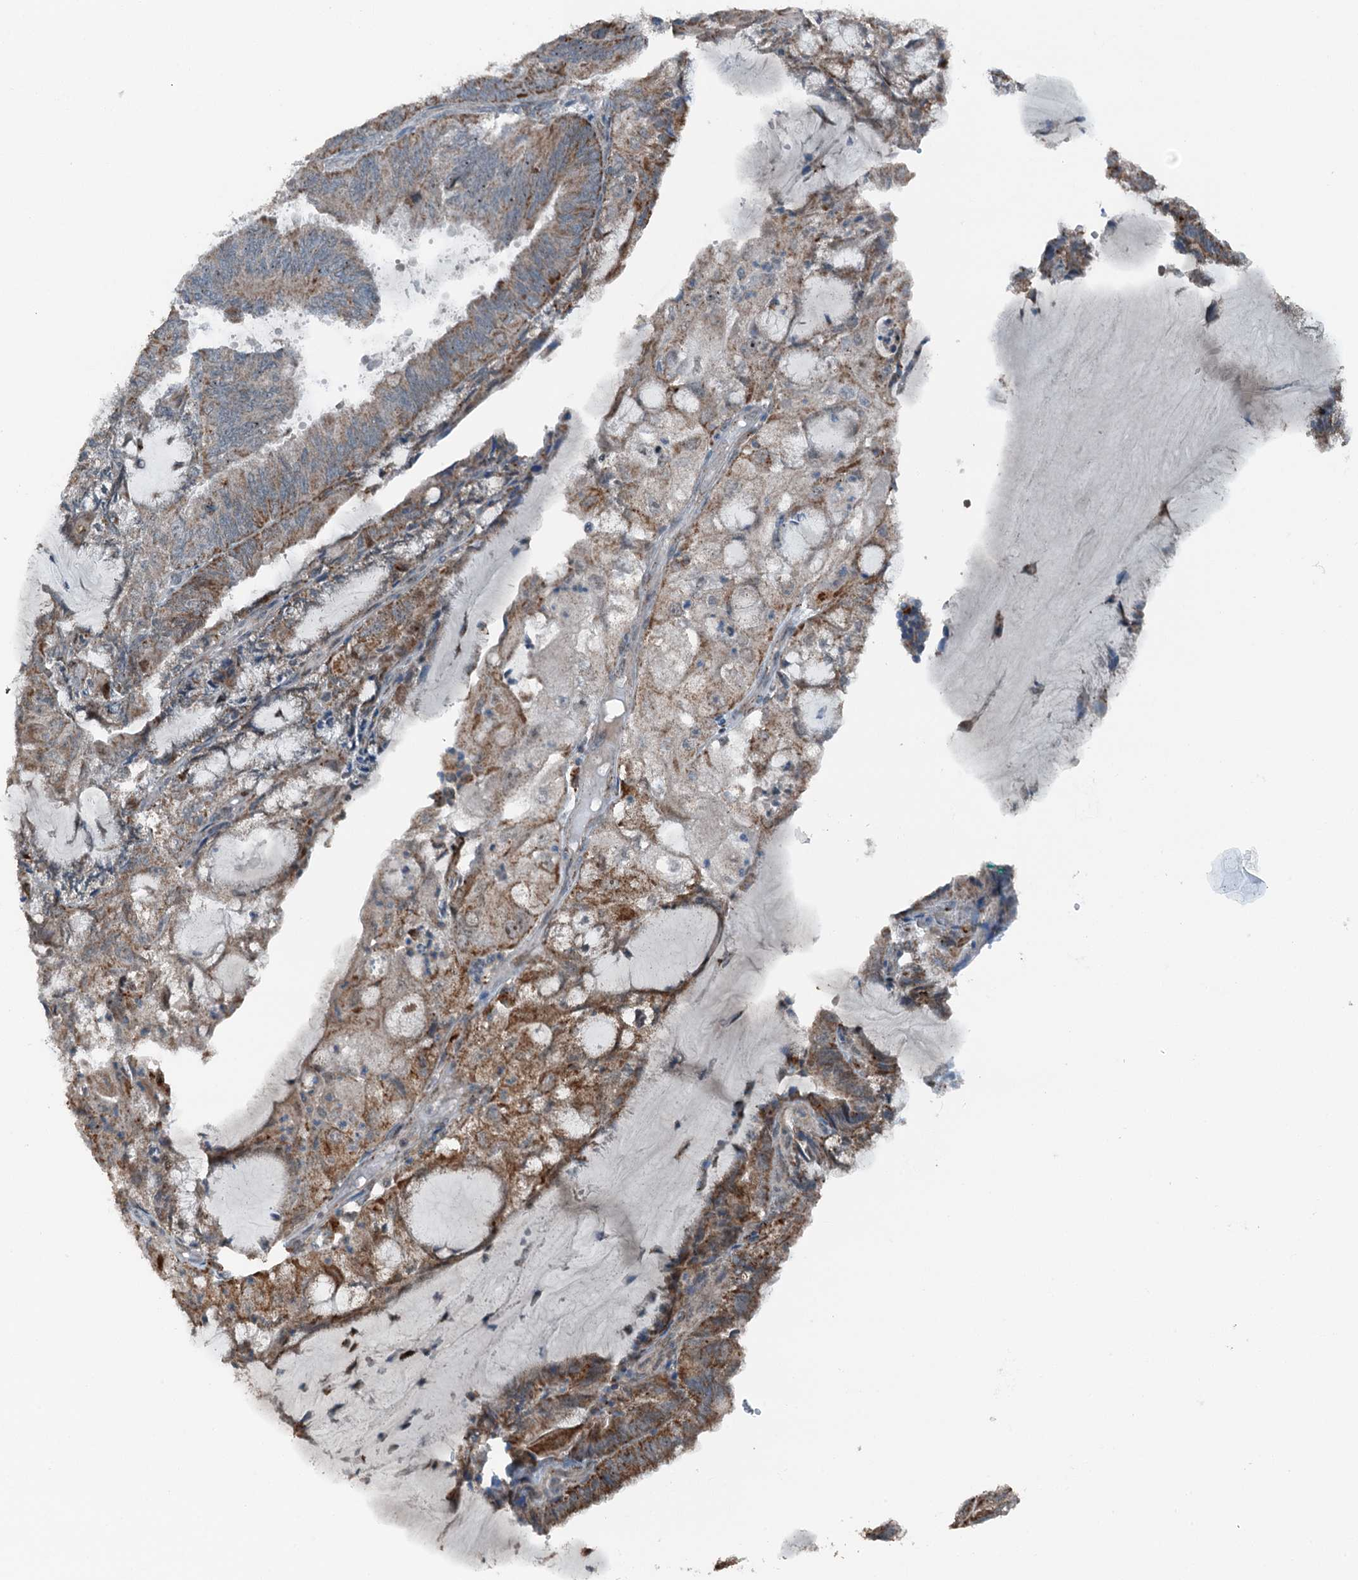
{"staining": {"intensity": "moderate", "quantity": "25%-75%", "location": "cytoplasmic/membranous"}, "tissue": "endometrial cancer", "cell_type": "Tumor cells", "image_type": "cancer", "snomed": [{"axis": "morphology", "description": "Adenocarcinoma, NOS"}, {"axis": "topography", "description": "Endometrium"}], "caption": "Human endometrial cancer stained with a brown dye exhibits moderate cytoplasmic/membranous positive positivity in about 25%-75% of tumor cells.", "gene": "BMERB1", "patient": {"sex": "female", "age": 81}}